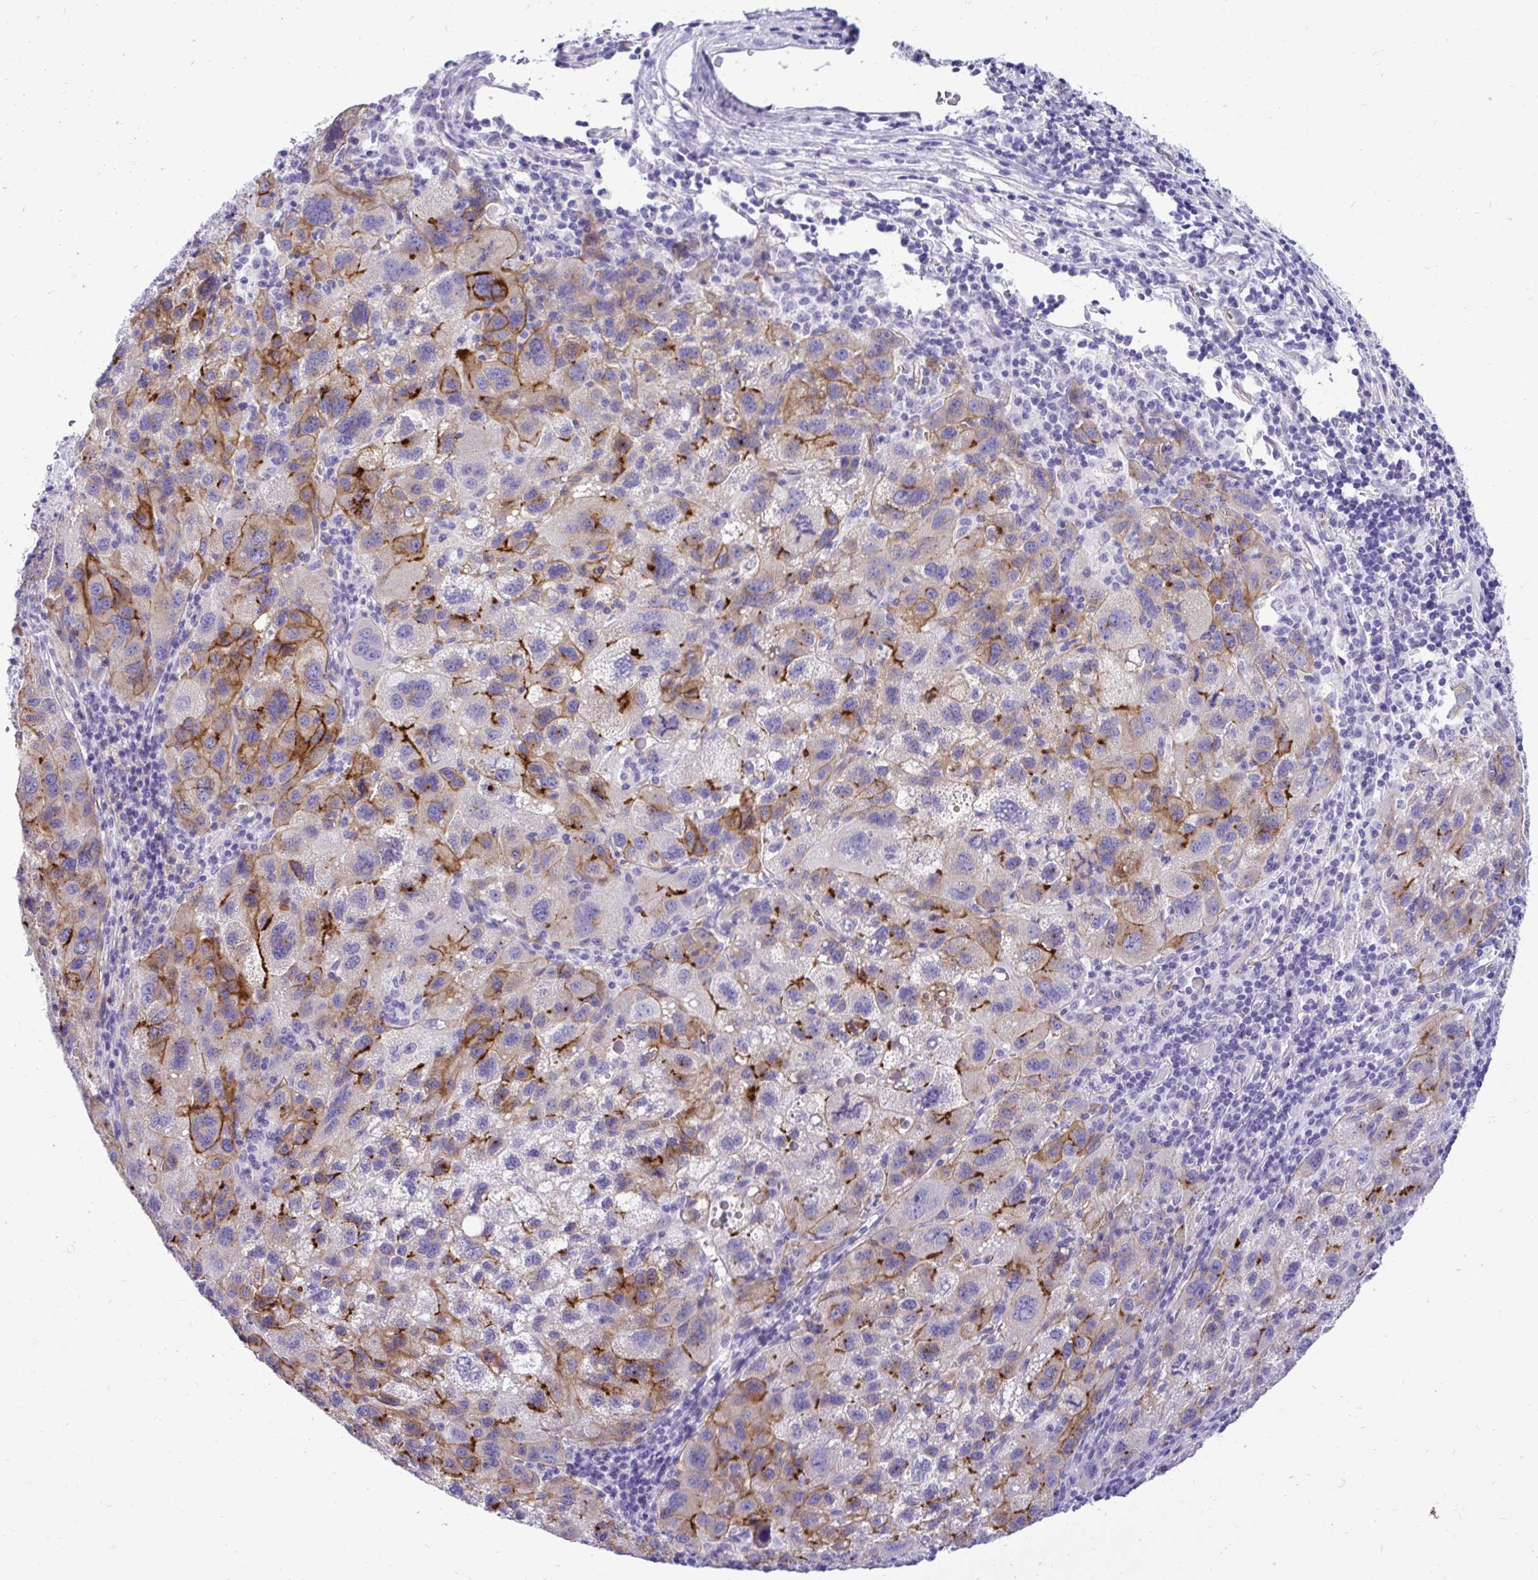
{"staining": {"intensity": "moderate", "quantity": "25%-75%", "location": "cytoplasmic/membranous"}, "tissue": "liver cancer", "cell_type": "Tumor cells", "image_type": "cancer", "snomed": [{"axis": "morphology", "description": "Carcinoma, Hepatocellular, NOS"}, {"axis": "topography", "description": "Liver"}], "caption": "Immunohistochemical staining of human liver hepatocellular carcinoma shows medium levels of moderate cytoplasmic/membranous positivity in approximately 25%-75% of tumor cells.", "gene": "ABCG2", "patient": {"sex": "female", "age": 77}}